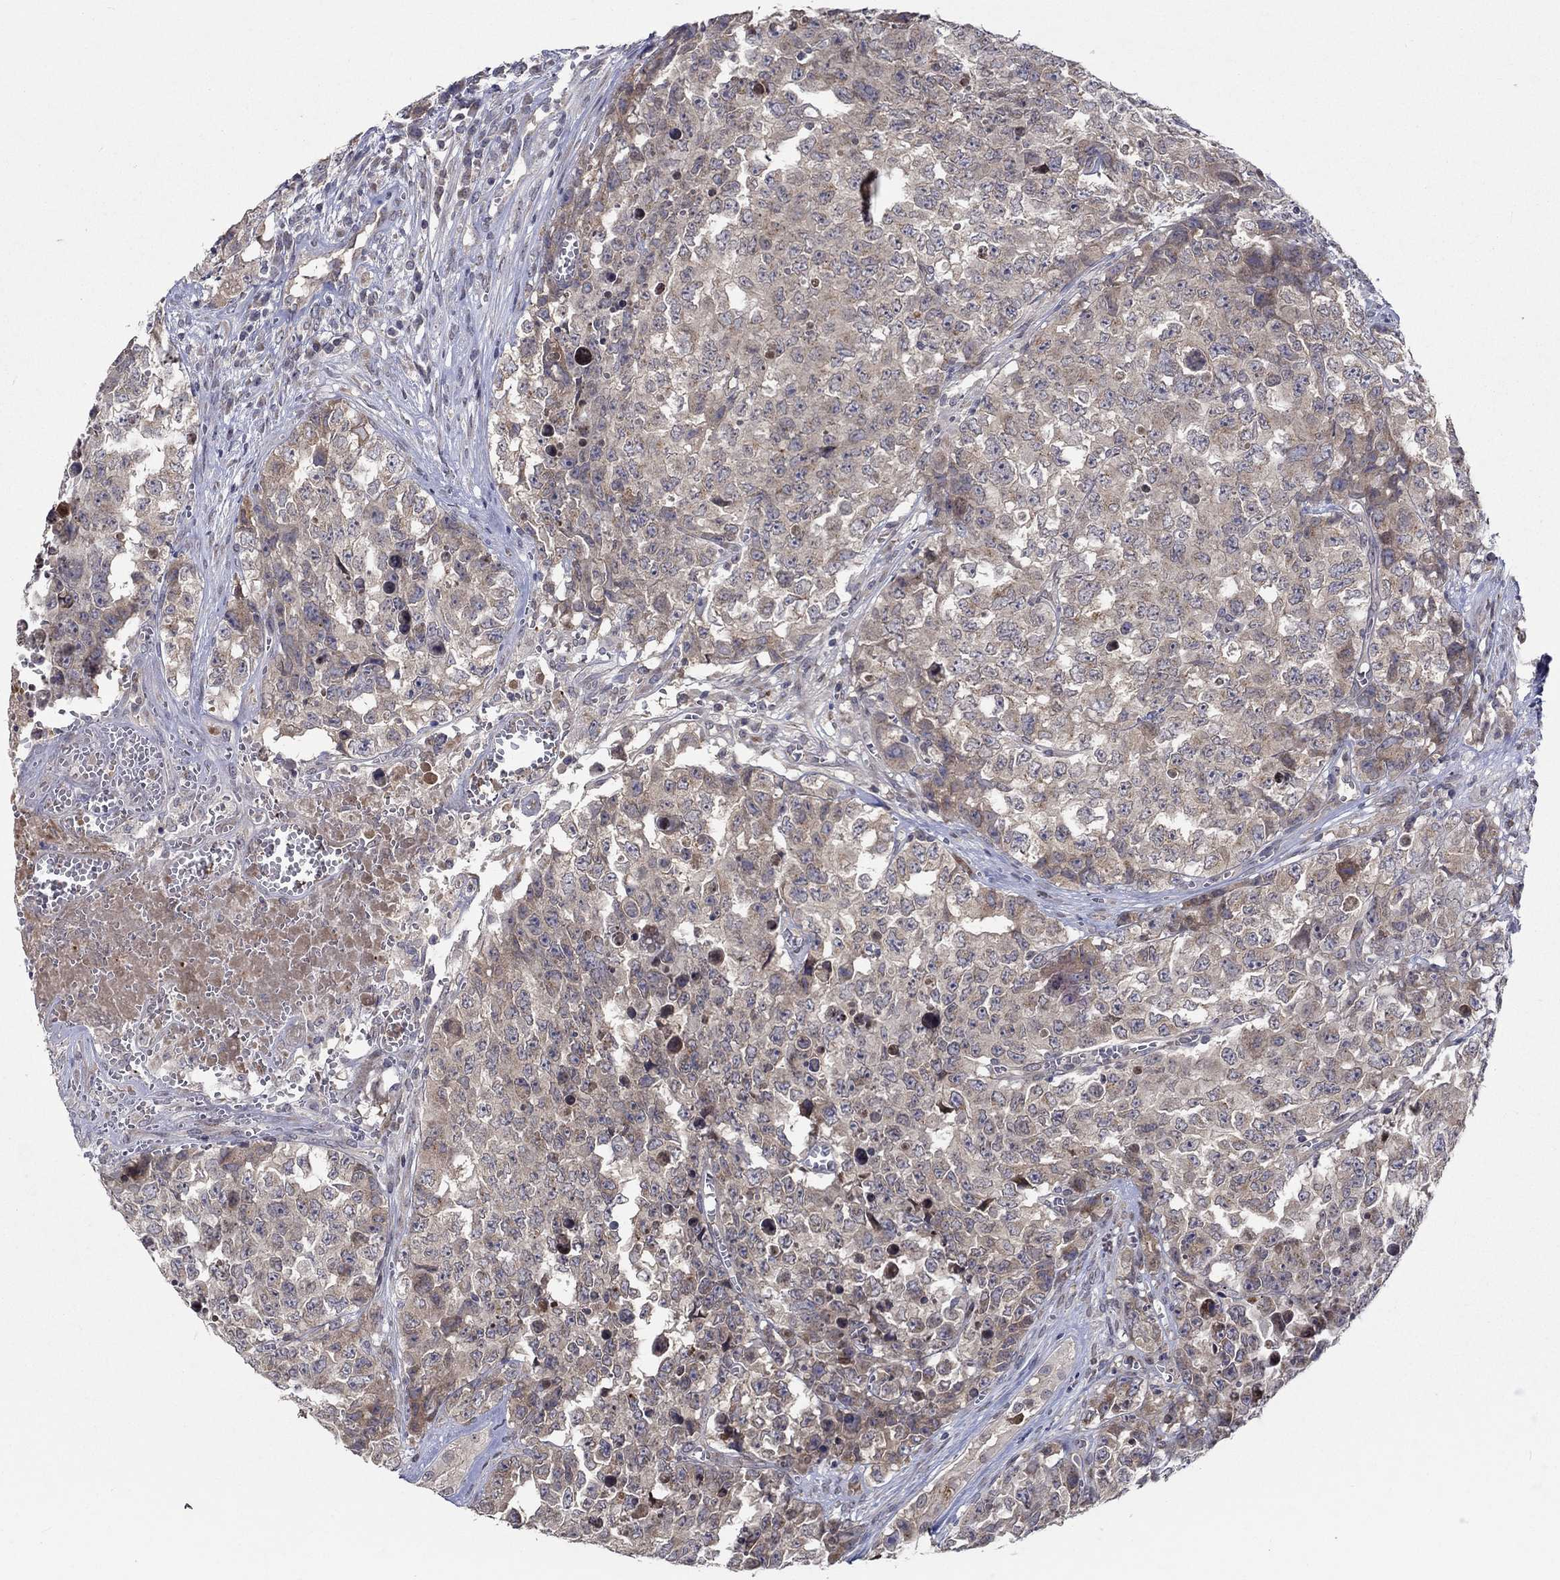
{"staining": {"intensity": "negative", "quantity": "none", "location": "none"}, "tissue": "testis cancer", "cell_type": "Tumor cells", "image_type": "cancer", "snomed": [{"axis": "morphology", "description": "Carcinoma, Embryonal, NOS"}, {"axis": "topography", "description": "Testis"}], "caption": "This micrograph is of testis embryonal carcinoma stained with IHC to label a protein in brown with the nuclei are counter-stained blue. There is no expression in tumor cells.", "gene": "CETN3", "patient": {"sex": "male", "age": 23}}